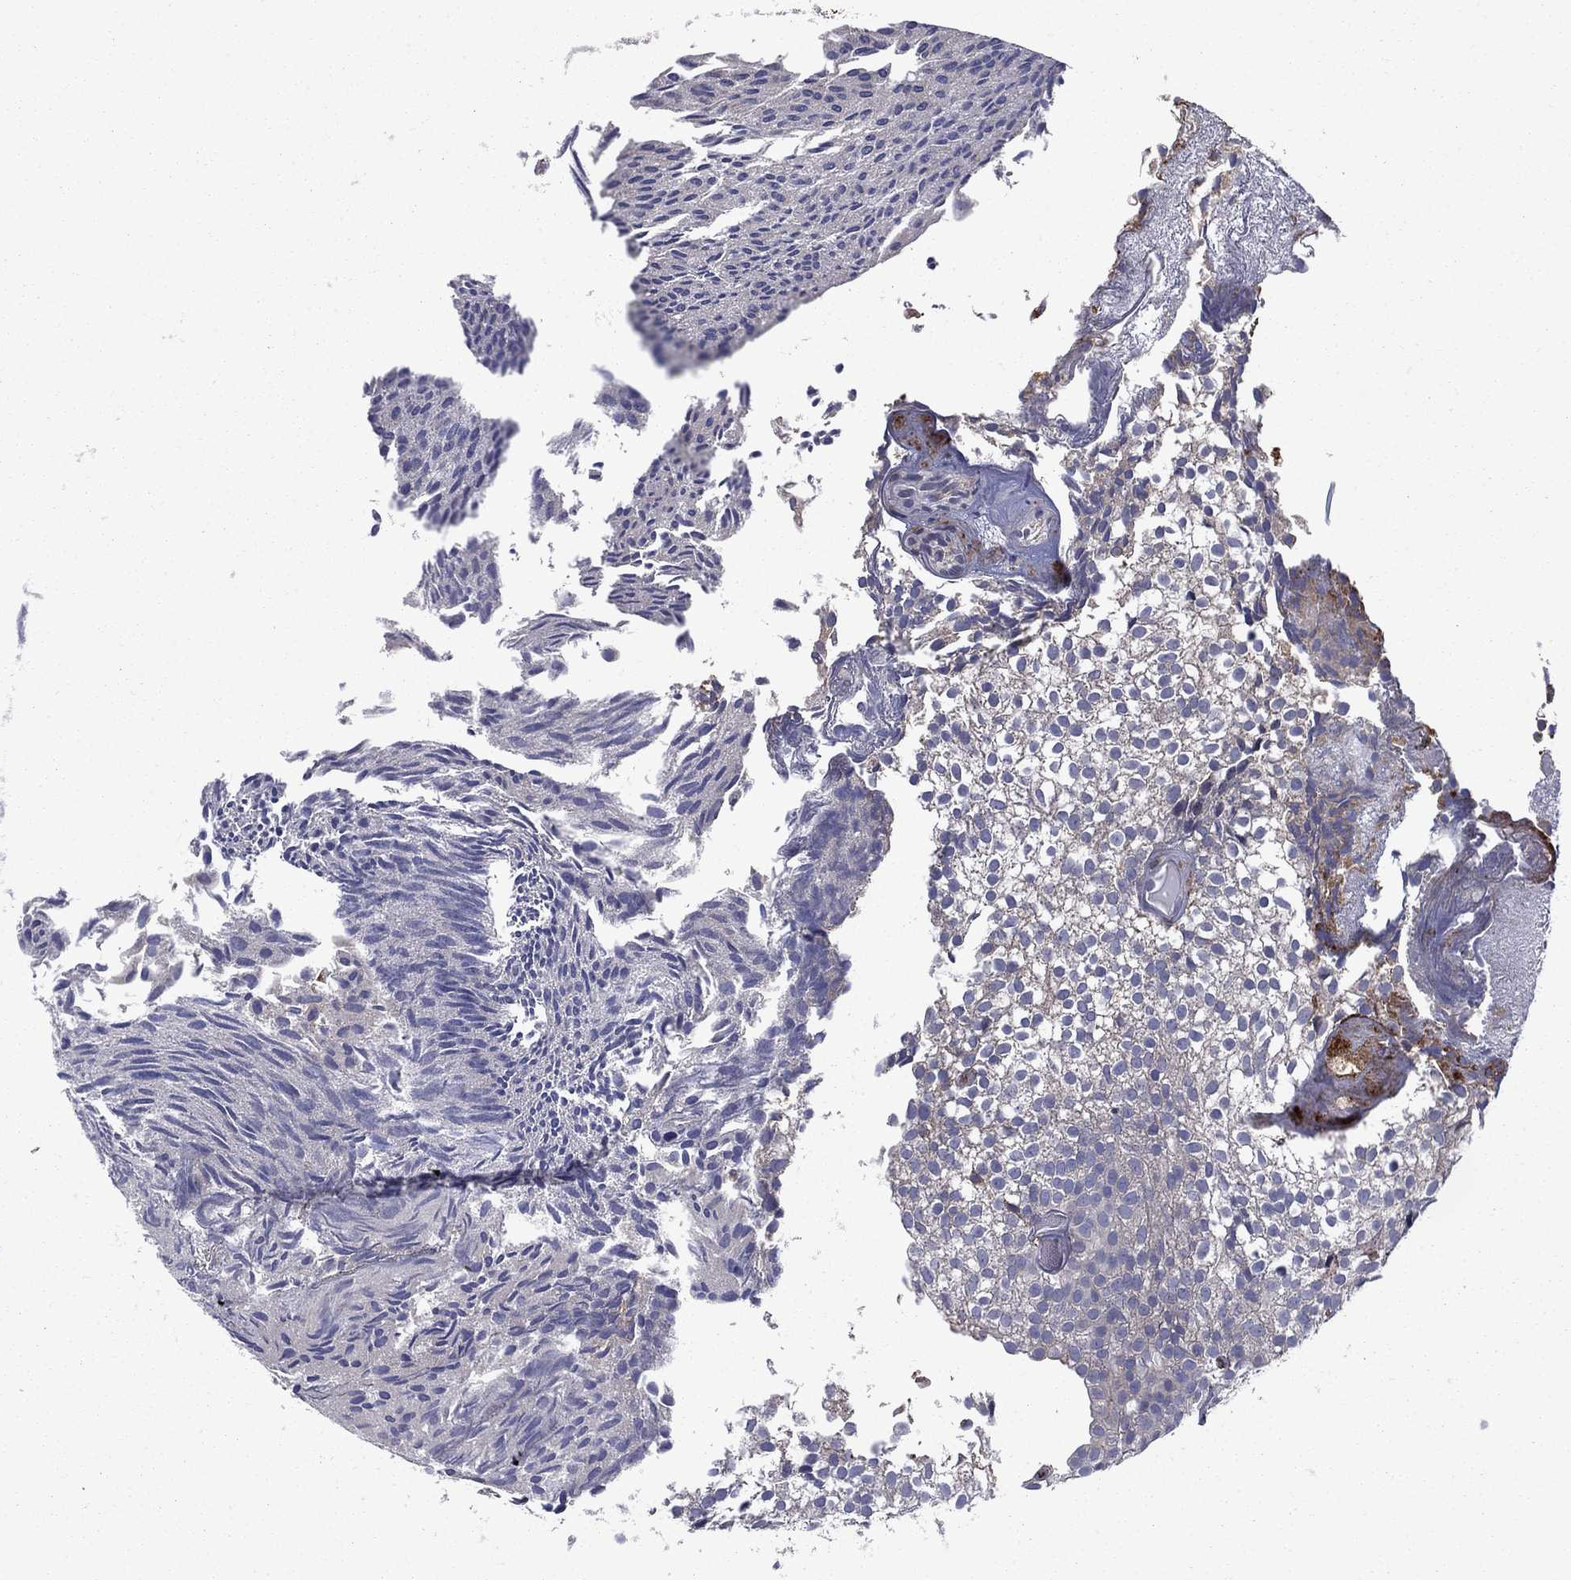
{"staining": {"intensity": "negative", "quantity": "none", "location": "none"}, "tissue": "urothelial cancer", "cell_type": "Tumor cells", "image_type": "cancer", "snomed": [{"axis": "morphology", "description": "Urothelial carcinoma, Low grade"}, {"axis": "topography", "description": "Urinary bladder"}], "caption": "The immunohistochemistry histopathology image has no significant positivity in tumor cells of urothelial cancer tissue. (DAB (3,3'-diaminobenzidine) immunohistochemistry (IHC) visualized using brightfield microscopy, high magnification).", "gene": "PLAU", "patient": {"sex": "male", "age": 89}}